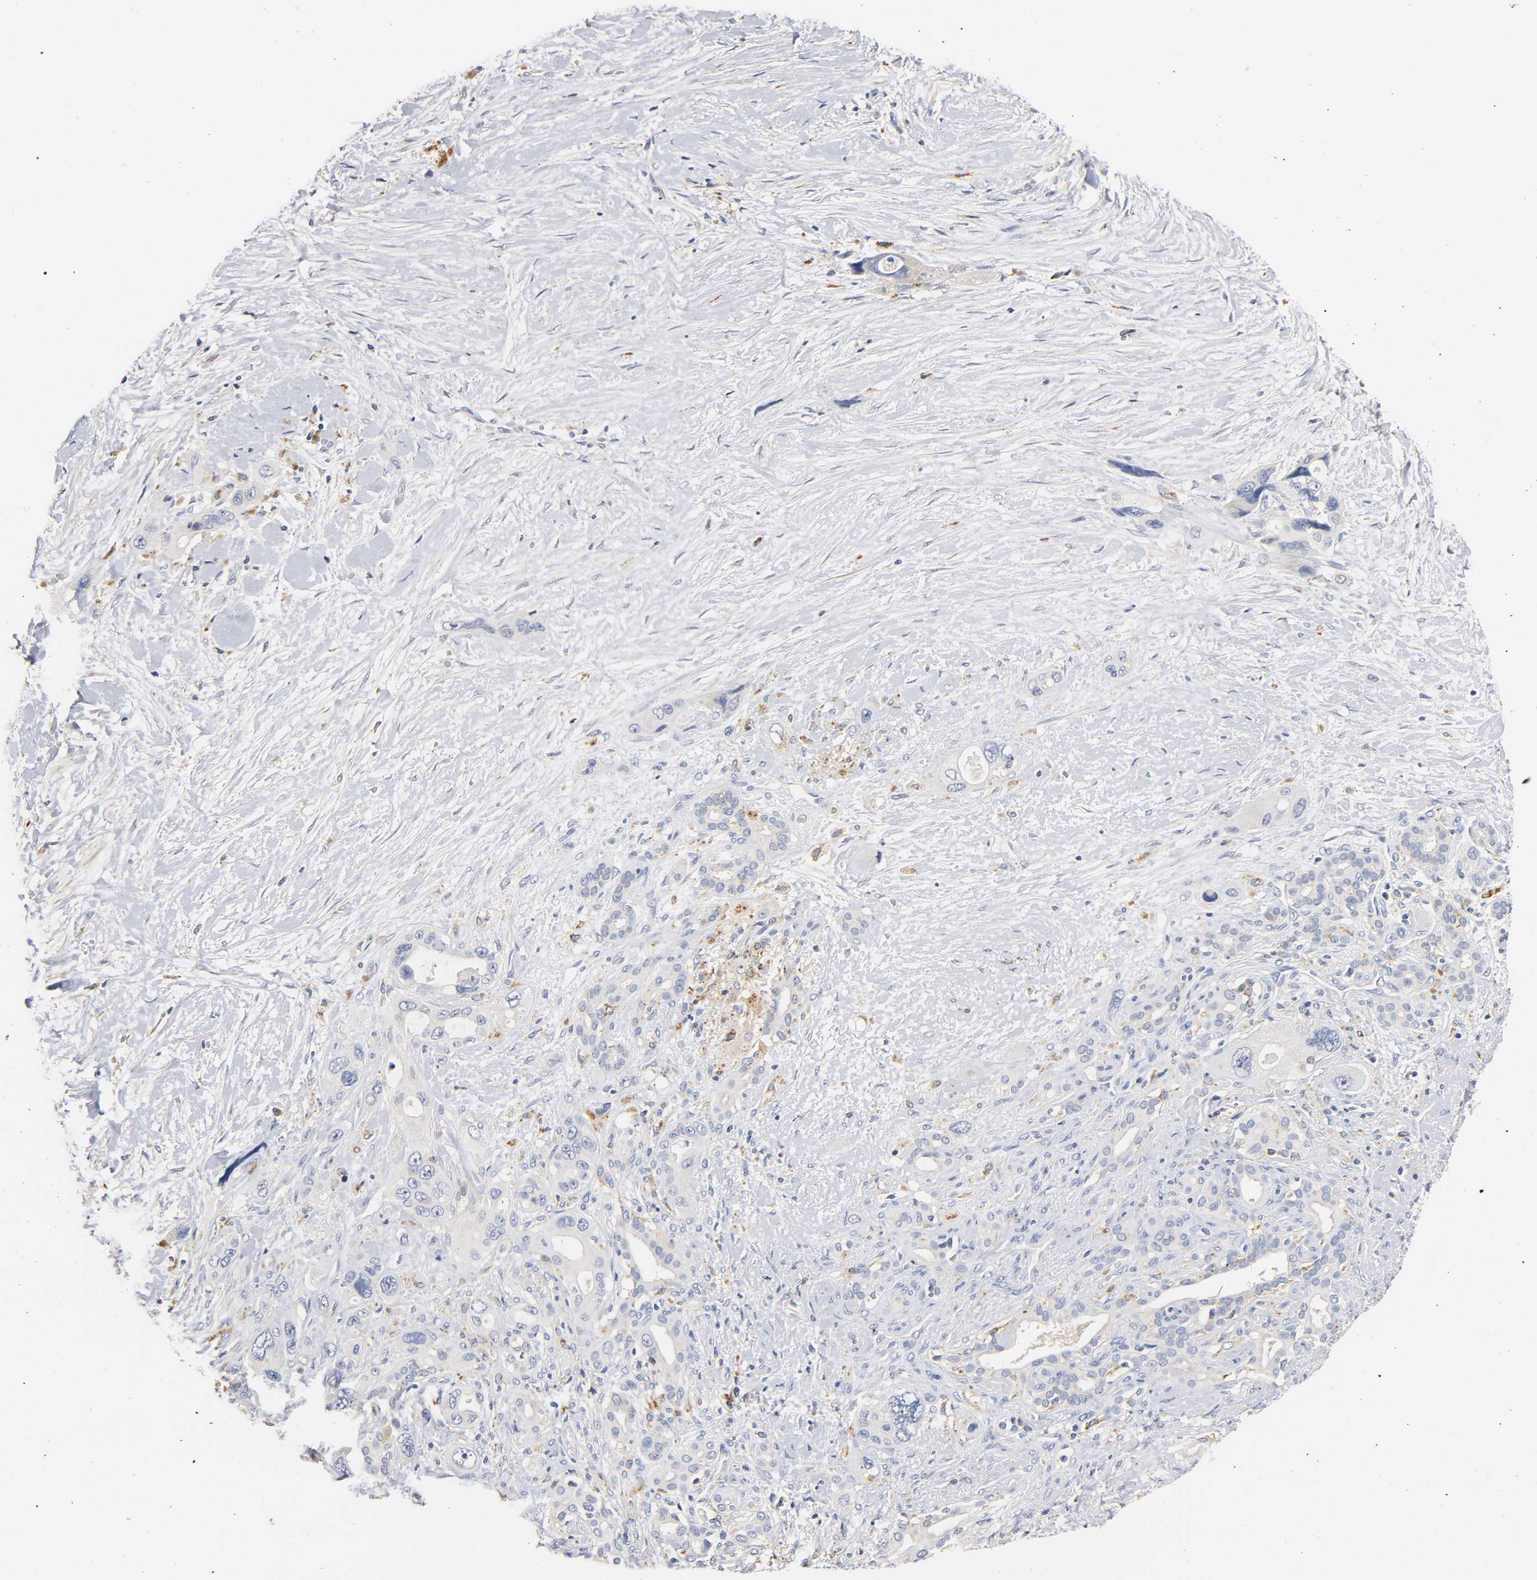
{"staining": {"intensity": "negative", "quantity": "none", "location": "none"}, "tissue": "pancreatic cancer", "cell_type": "Tumor cells", "image_type": "cancer", "snomed": [{"axis": "morphology", "description": "Adenocarcinoma, NOS"}, {"axis": "topography", "description": "Pancreas"}], "caption": "Immunohistochemistry (IHC) of human pancreatic cancer reveals no staining in tumor cells.", "gene": "SEMA5A", "patient": {"sex": "male", "age": 46}}